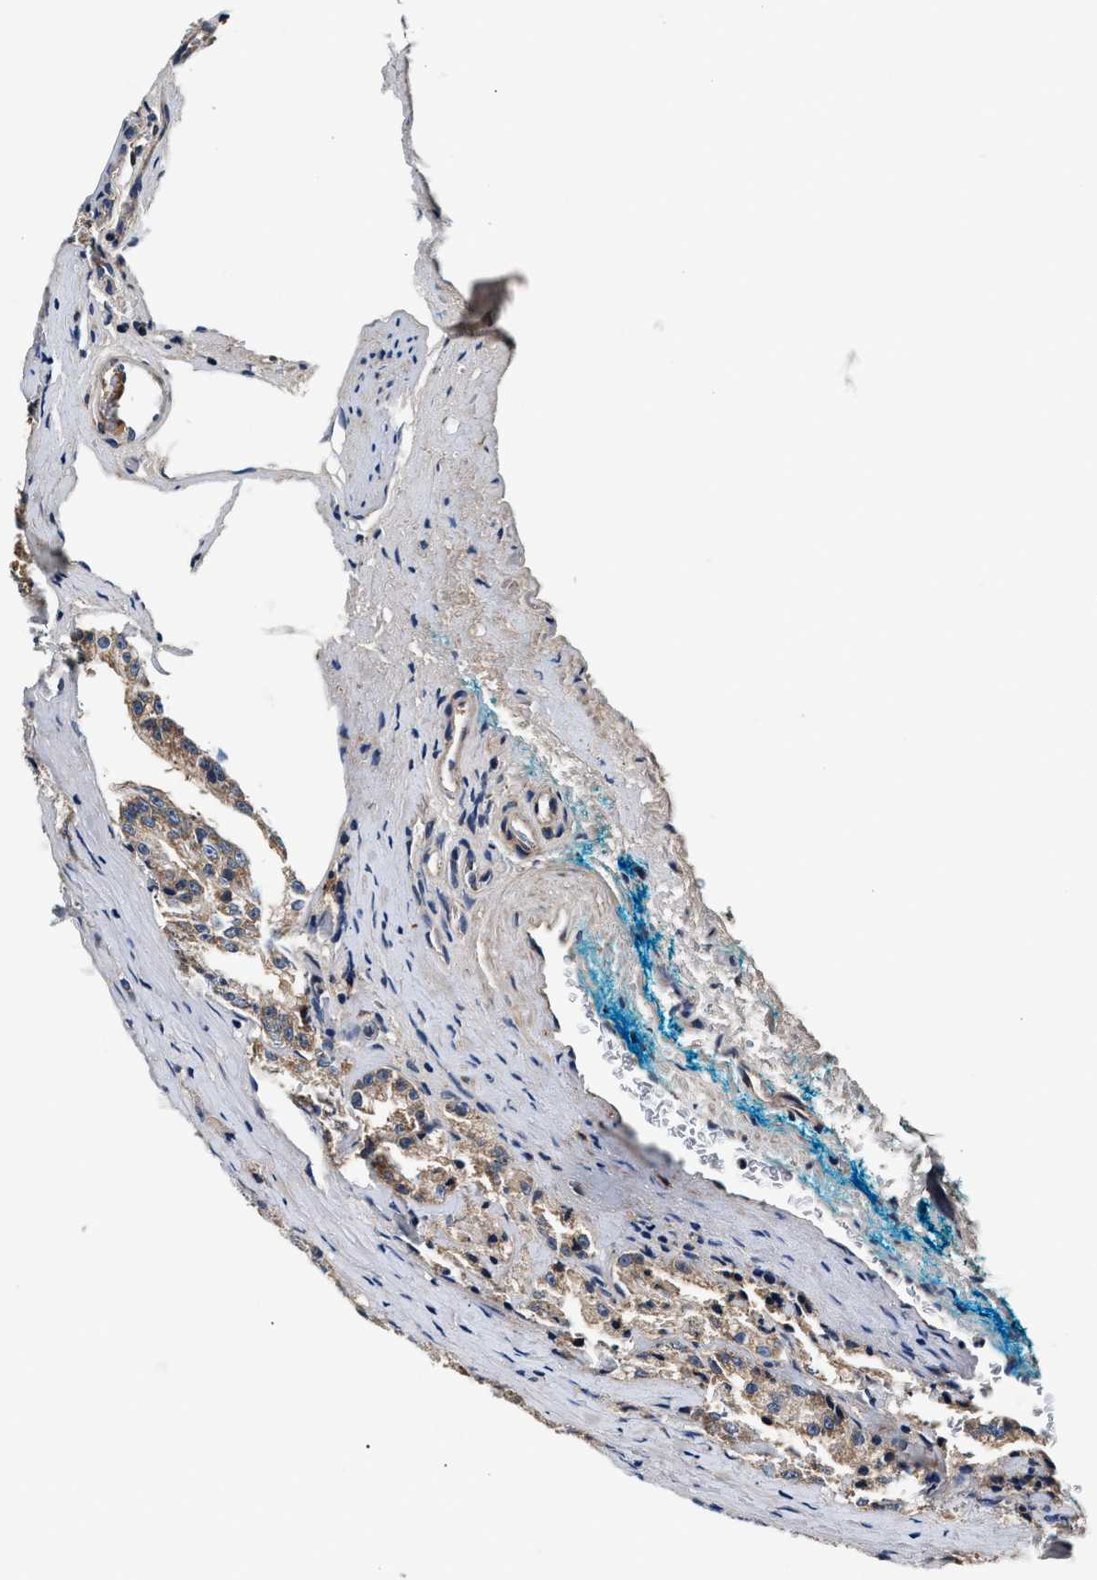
{"staining": {"intensity": "moderate", "quantity": ">75%", "location": "cytoplasmic/membranous"}, "tissue": "prostate cancer", "cell_type": "Tumor cells", "image_type": "cancer", "snomed": [{"axis": "morphology", "description": "Adenocarcinoma, High grade"}, {"axis": "topography", "description": "Prostate"}], "caption": "A brown stain shows moderate cytoplasmic/membranous expression of a protein in prostate high-grade adenocarcinoma tumor cells.", "gene": "IMMT", "patient": {"sex": "male", "age": 73}}